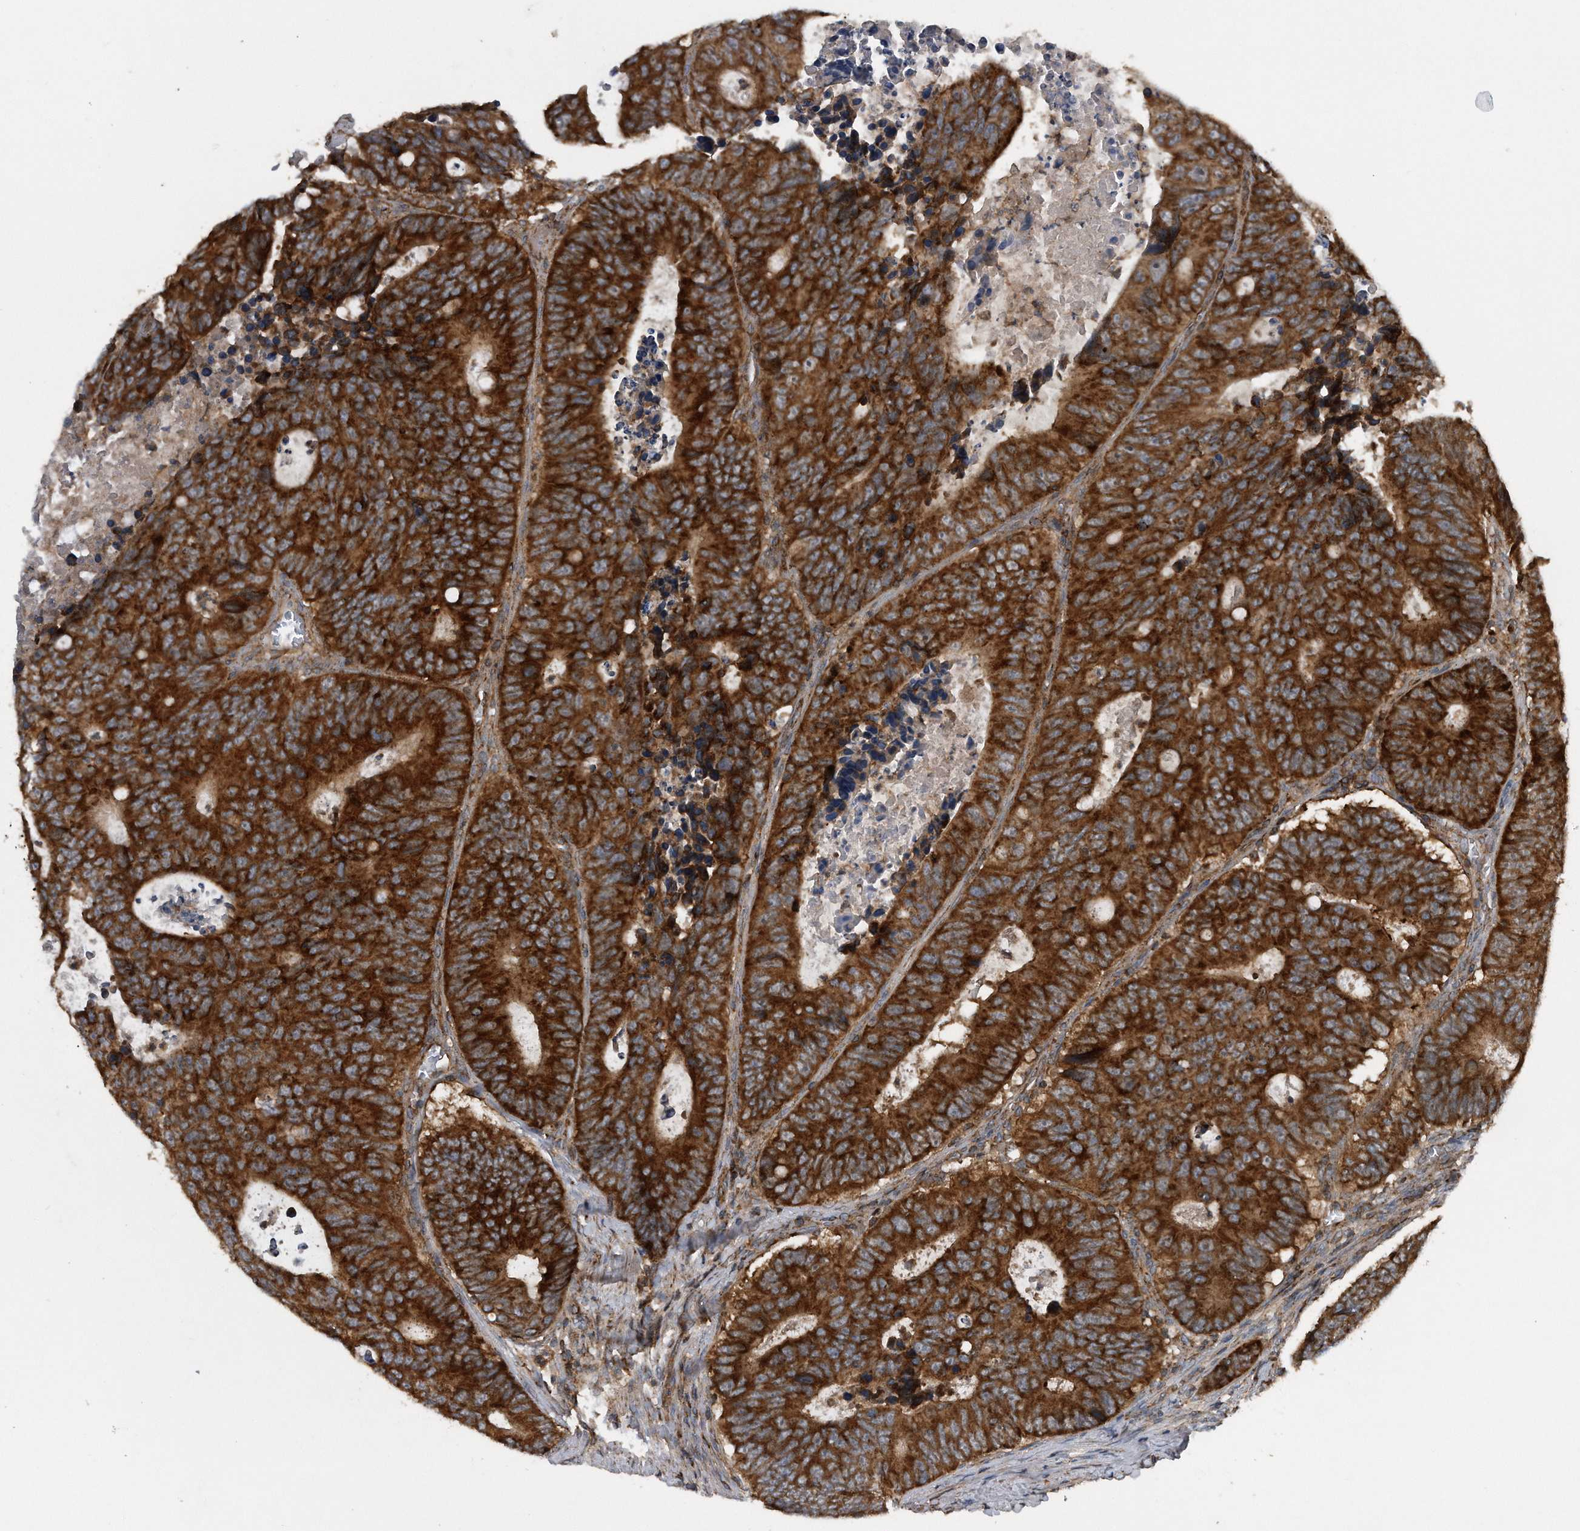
{"staining": {"intensity": "strong", "quantity": ">75%", "location": "cytoplasmic/membranous"}, "tissue": "colorectal cancer", "cell_type": "Tumor cells", "image_type": "cancer", "snomed": [{"axis": "morphology", "description": "Adenocarcinoma, NOS"}, {"axis": "topography", "description": "Colon"}], "caption": "Strong cytoplasmic/membranous protein positivity is appreciated in approximately >75% of tumor cells in colorectal cancer.", "gene": "ALPK2", "patient": {"sex": "male", "age": 87}}